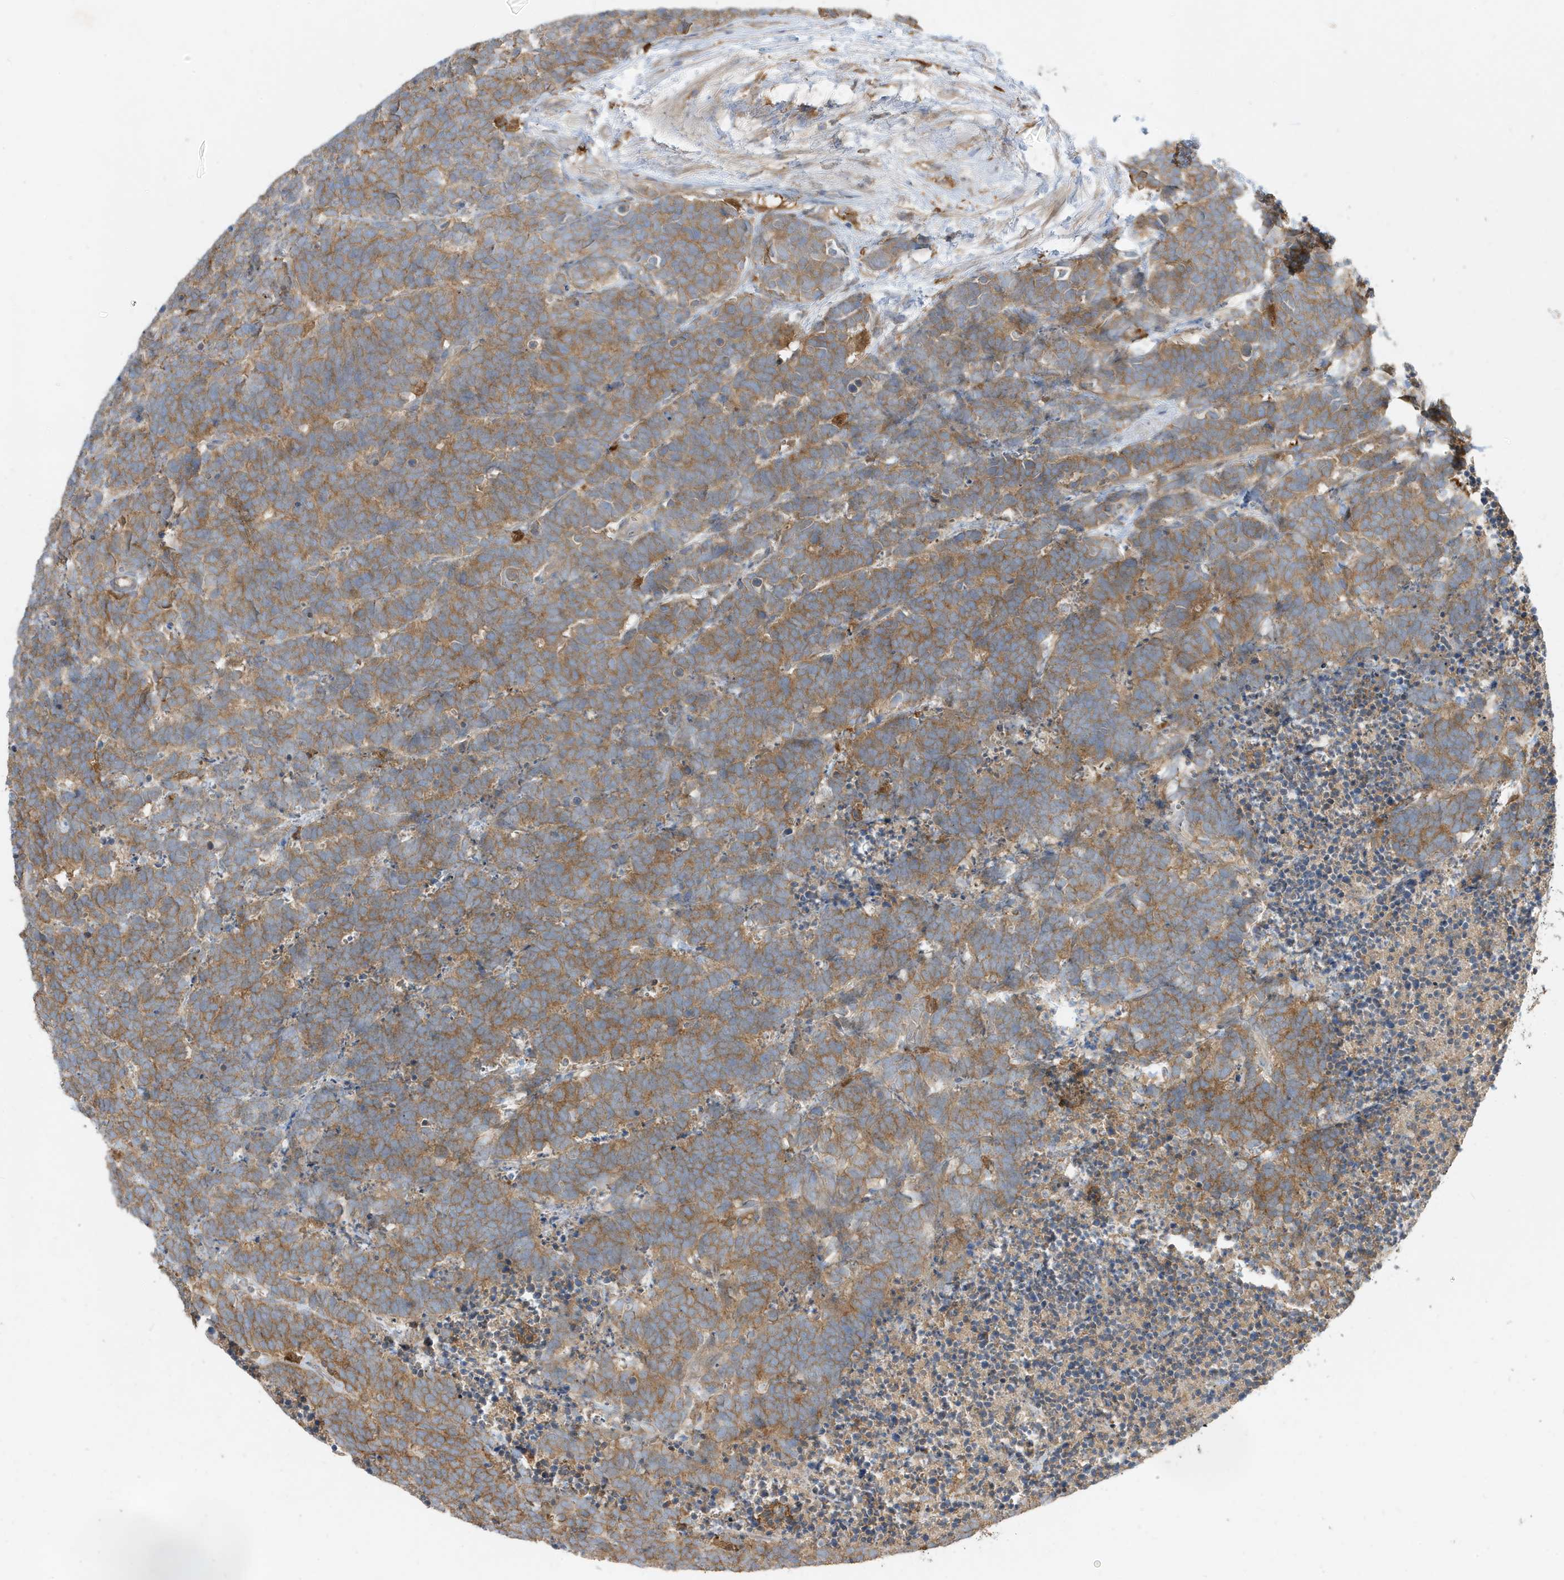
{"staining": {"intensity": "moderate", "quantity": ">75%", "location": "cytoplasmic/membranous"}, "tissue": "carcinoid", "cell_type": "Tumor cells", "image_type": "cancer", "snomed": [{"axis": "morphology", "description": "Carcinoma, NOS"}, {"axis": "morphology", "description": "Carcinoid, malignant, NOS"}, {"axis": "topography", "description": "Urinary bladder"}], "caption": "Moderate cytoplasmic/membranous protein positivity is present in approximately >75% of tumor cells in carcinoma.", "gene": "ABTB1", "patient": {"sex": "male", "age": 57}}